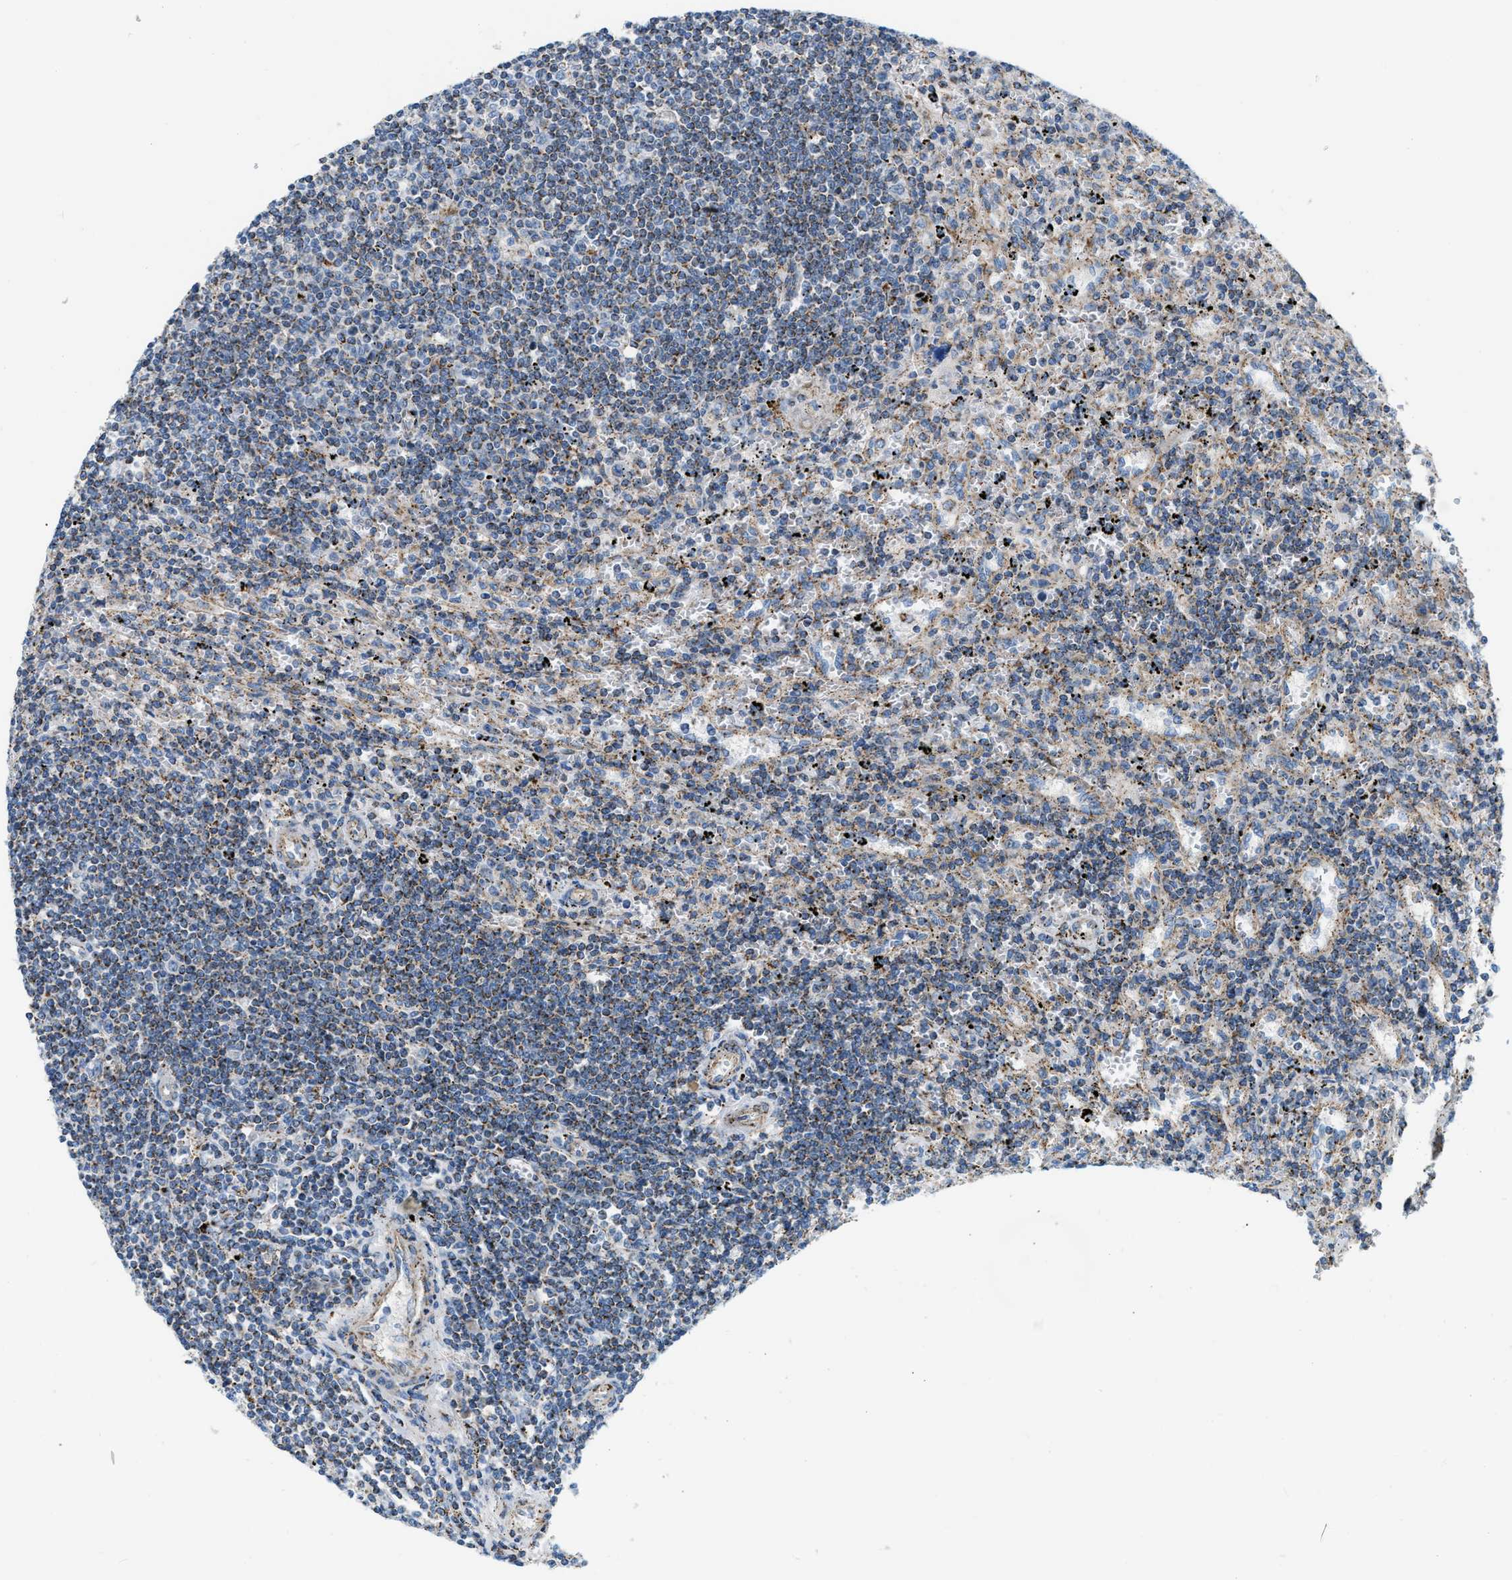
{"staining": {"intensity": "moderate", "quantity": "25%-75%", "location": "cytoplasmic/membranous"}, "tissue": "lymphoma", "cell_type": "Tumor cells", "image_type": "cancer", "snomed": [{"axis": "morphology", "description": "Malignant lymphoma, non-Hodgkin's type, Low grade"}, {"axis": "topography", "description": "Spleen"}], "caption": "Protein positivity by immunohistochemistry exhibits moderate cytoplasmic/membranous expression in approximately 25%-75% of tumor cells in low-grade malignant lymphoma, non-Hodgkin's type.", "gene": "JADE1", "patient": {"sex": "male", "age": 76}}